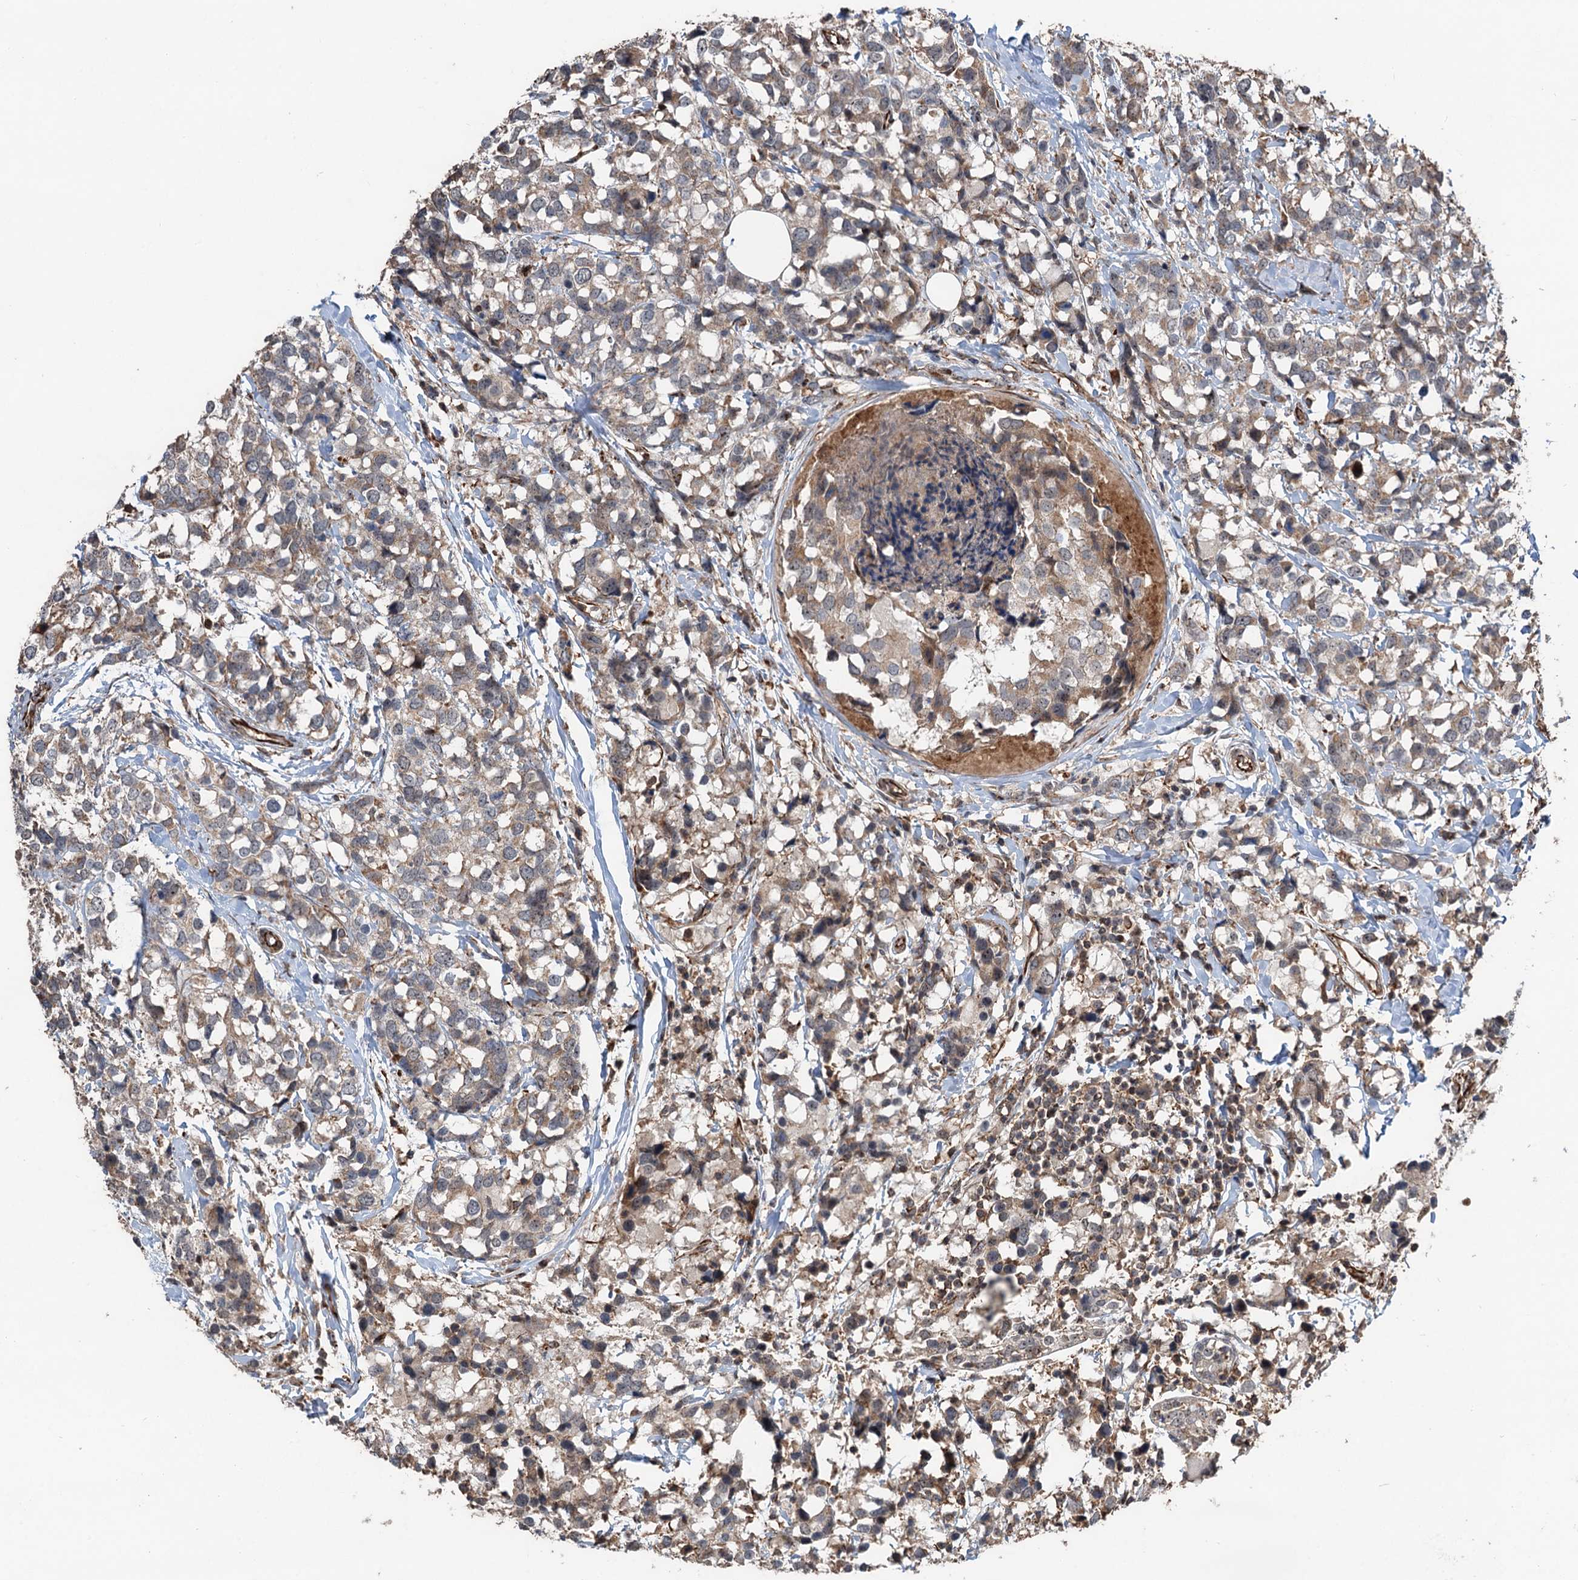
{"staining": {"intensity": "weak", "quantity": ">75%", "location": "cytoplasmic/membranous,nuclear"}, "tissue": "breast cancer", "cell_type": "Tumor cells", "image_type": "cancer", "snomed": [{"axis": "morphology", "description": "Lobular carcinoma"}, {"axis": "topography", "description": "Breast"}], "caption": "Human breast cancer (lobular carcinoma) stained with a brown dye displays weak cytoplasmic/membranous and nuclear positive expression in approximately >75% of tumor cells.", "gene": "TMA16", "patient": {"sex": "female", "age": 59}}